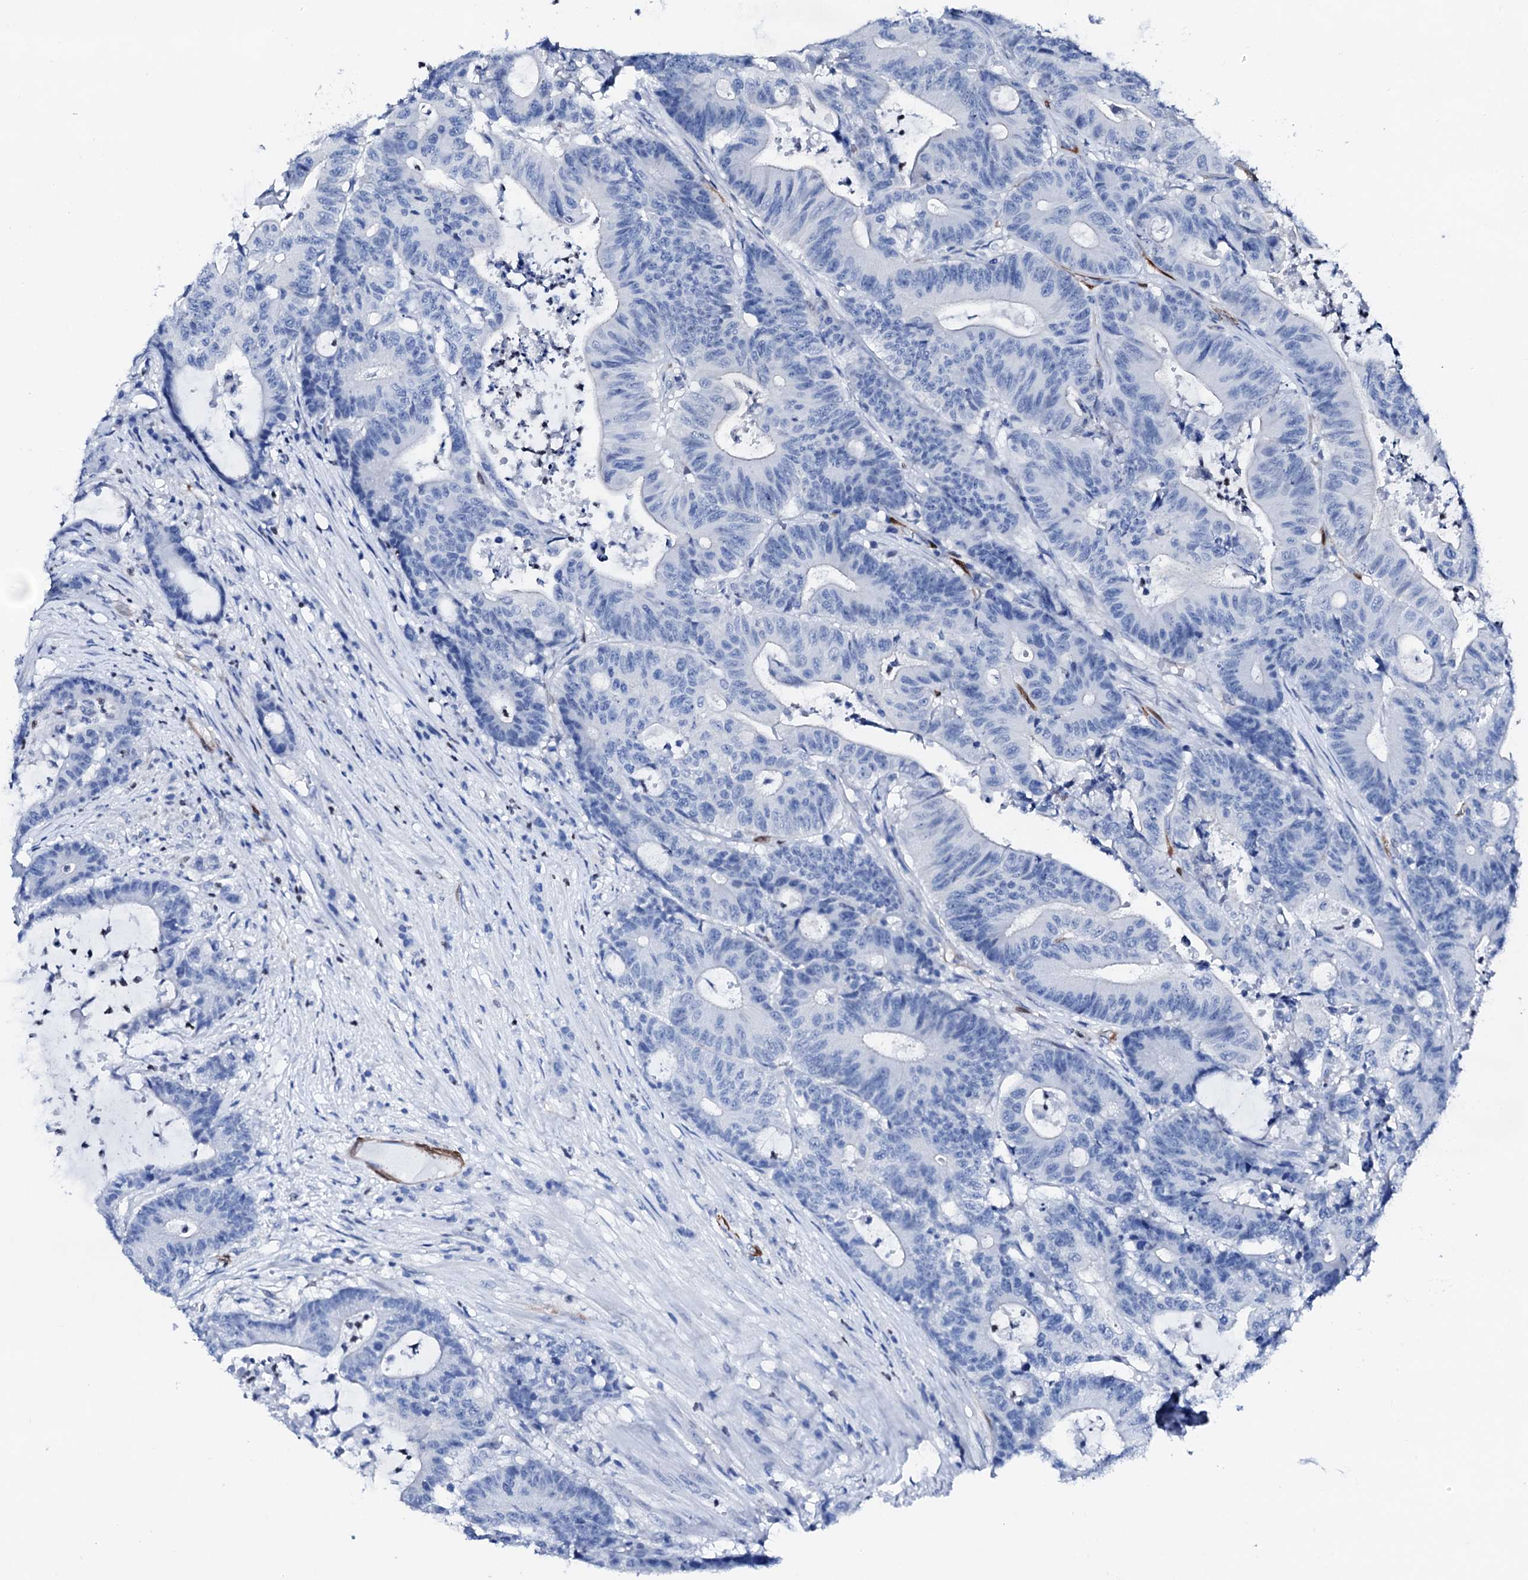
{"staining": {"intensity": "negative", "quantity": "none", "location": "none"}, "tissue": "colorectal cancer", "cell_type": "Tumor cells", "image_type": "cancer", "snomed": [{"axis": "morphology", "description": "Adenocarcinoma, NOS"}, {"axis": "topography", "description": "Colon"}], "caption": "Immunohistochemical staining of adenocarcinoma (colorectal) shows no significant positivity in tumor cells.", "gene": "NRIP2", "patient": {"sex": "female", "age": 84}}